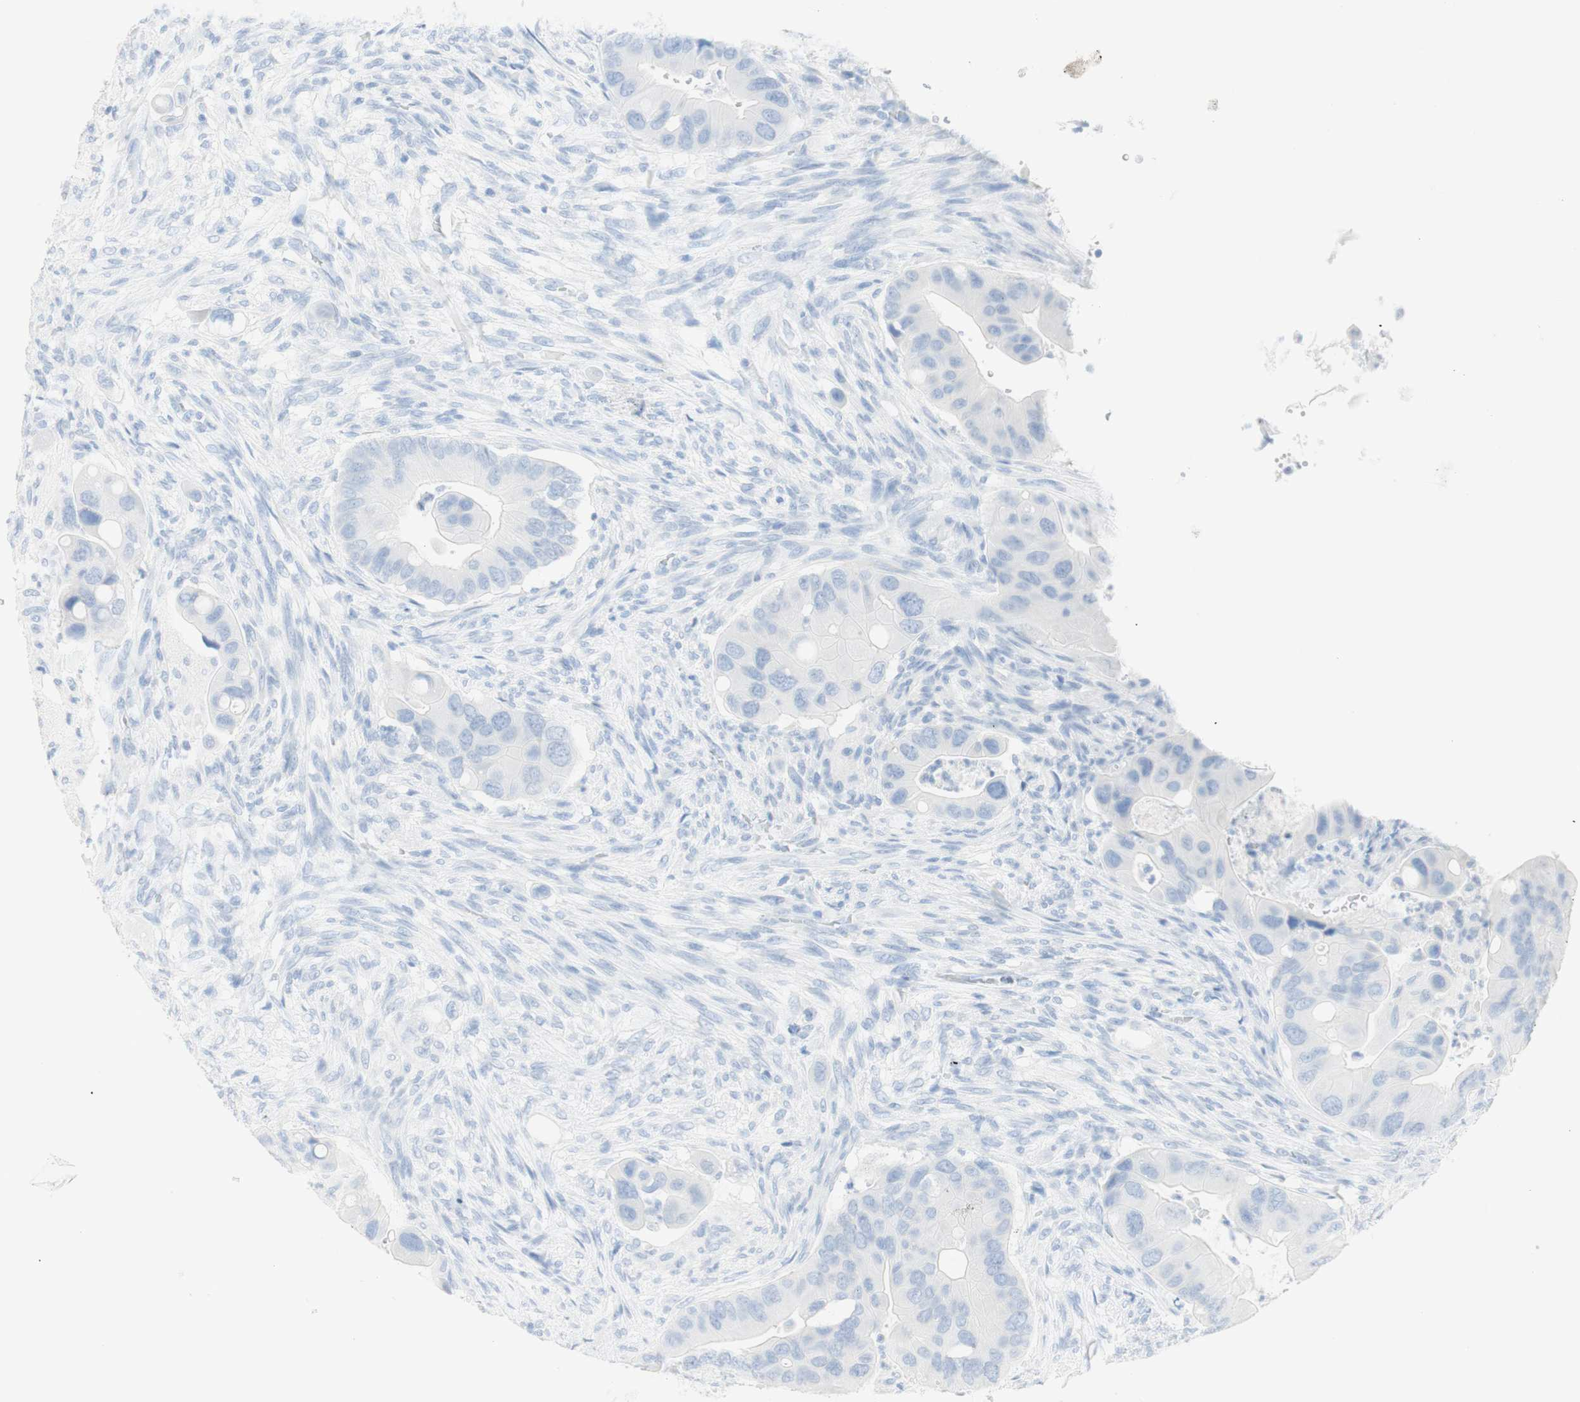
{"staining": {"intensity": "negative", "quantity": "none", "location": "none"}, "tissue": "colorectal cancer", "cell_type": "Tumor cells", "image_type": "cancer", "snomed": [{"axis": "morphology", "description": "Adenocarcinoma, NOS"}, {"axis": "topography", "description": "Rectum"}], "caption": "Immunohistochemistry micrograph of colorectal cancer stained for a protein (brown), which demonstrates no positivity in tumor cells.", "gene": "TPO", "patient": {"sex": "female", "age": 57}}